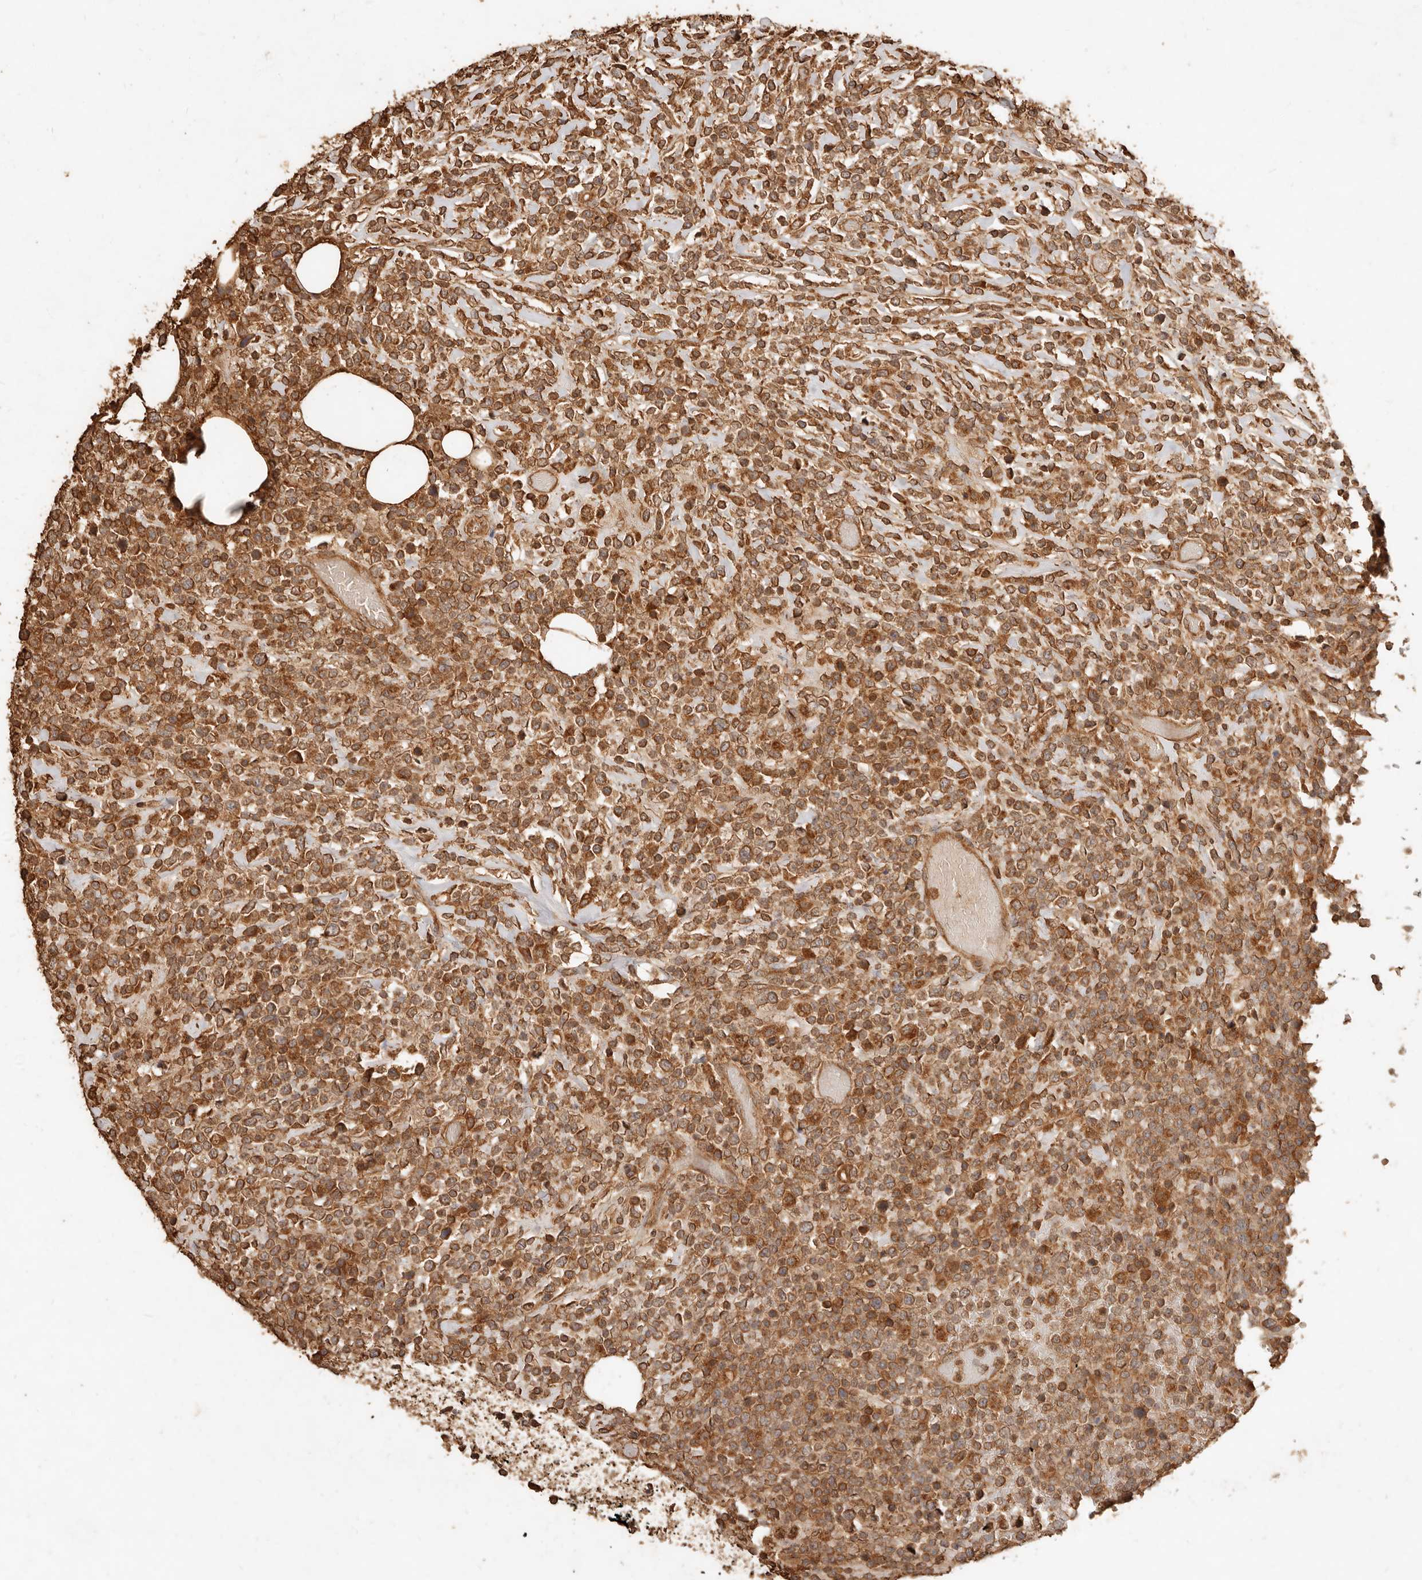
{"staining": {"intensity": "moderate", "quantity": ">75%", "location": "cytoplasmic/membranous"}, "tissue": "lymphoma", "cell_type": "Tumor cells", "image_type": "cancer", "snomed": [{"axis": "morphology", "description": "Malignant lymphoma, non-Hodgkin's type, High grade"}, {"axis": "topography", "description": "Colon"}], "caption": "Immunohistochemical staining of lymphoma displays medium levels of moderate cytoplasmic/membranous positivity in about >75% of tumor cells.", "gene": "FAM180B", "patient": {"sex": "female", "age": 53}}